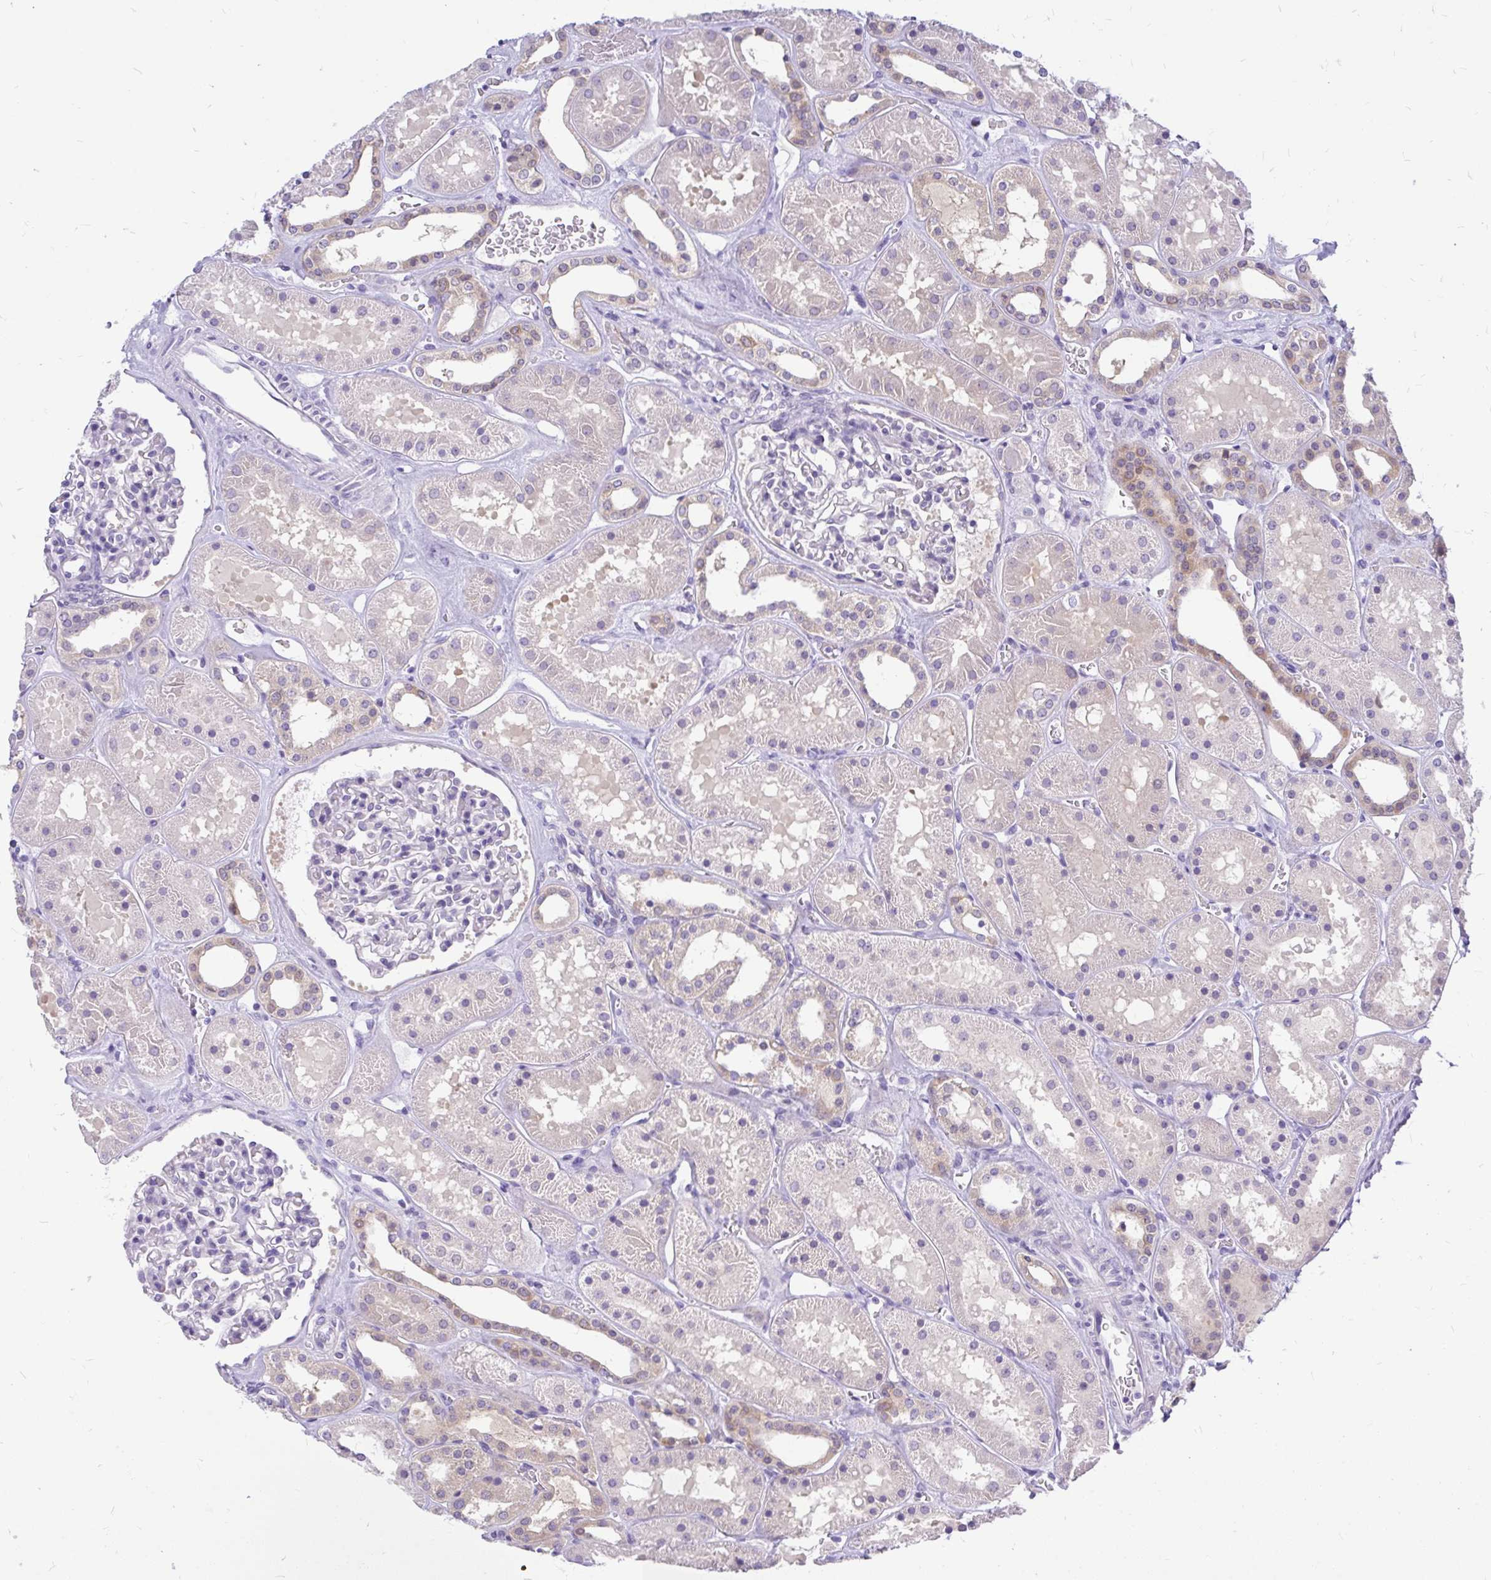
{"staining": {"intensity": "negative", "quantity": "none", "location": "none"}, "tissue": "kidney", "cell_type": "Cells in glomeruli", "image_type": "normal", "snomed": [{"axis": "morphology", "description": "Normal tissue, NOS"}, {"axis": "topography", "description": "Kidney"}], "caption": "Histopathology image shows no significant protein positivity in cells in glomeruli of unremarkable kidney. (Stains: DAB immunohistochemistry (IHC) with hematoxylin counter stain, Microscopy: brightfield microscopy at high magnification).", "gene": "MAP1LC3A", "patient": {"sex": "female", "age": 41}}